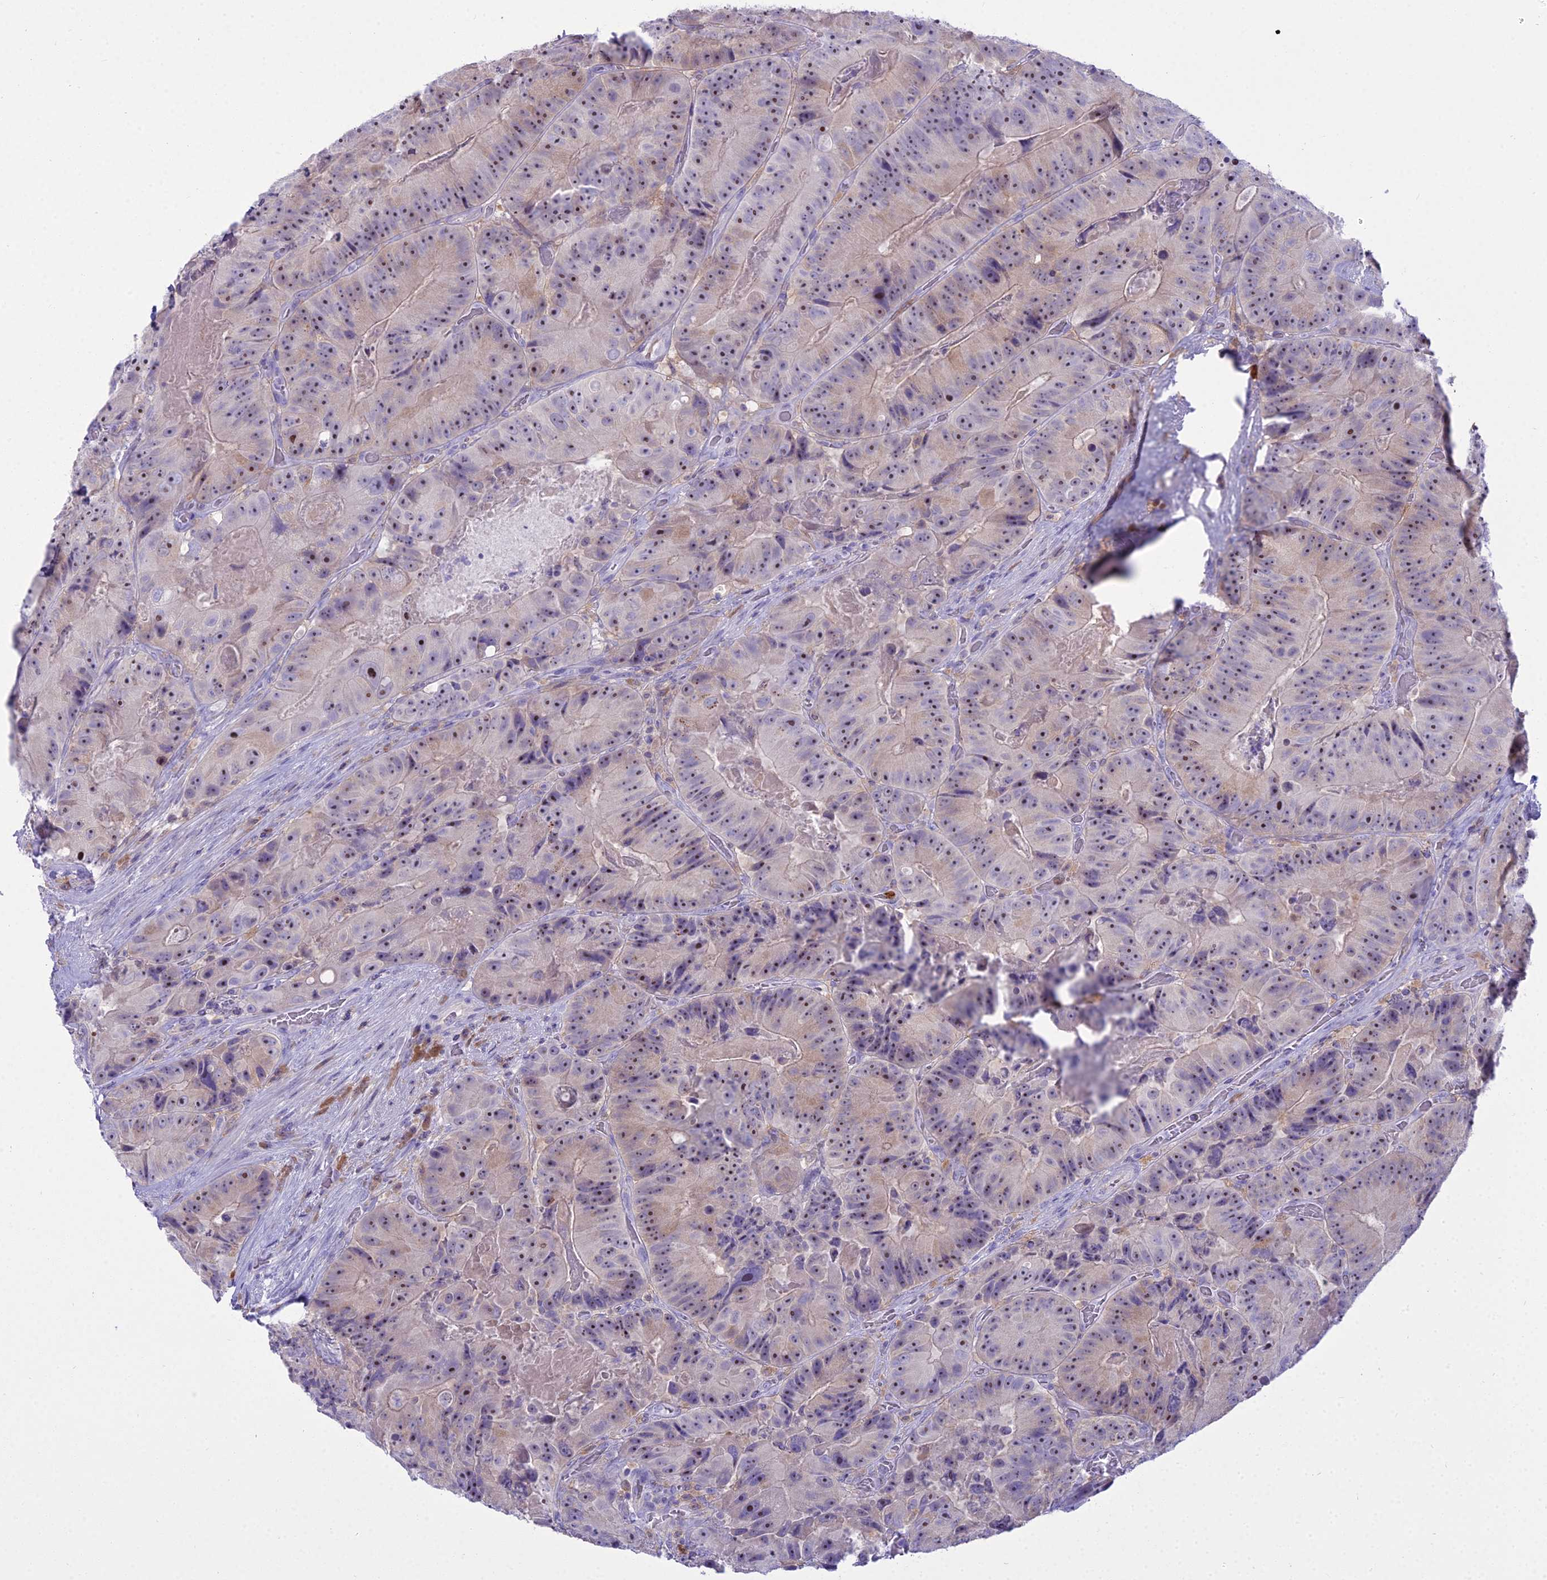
{"staining": {"intensity": "moderate", "quantity": ">75%", "location": "nuclear"}, "tissue": "colorectal cancer", "cell_type": "Tumor cells", "image_type": "cancer", "snomed": [{"axis": "morphology", "description": "Adenocarcinoma, NOS"}, {"axis": "topography", "description": "Colon"}], "caption": "Protein staining of colorectal cancer tissue exhibits moderate nuclear positivity in about >75% of tumor cells. (DAB = brown stain, brightfield microscopy at high magnification).", "gene": "BLNK", "patient": {"sex": "female", "age": 86}}